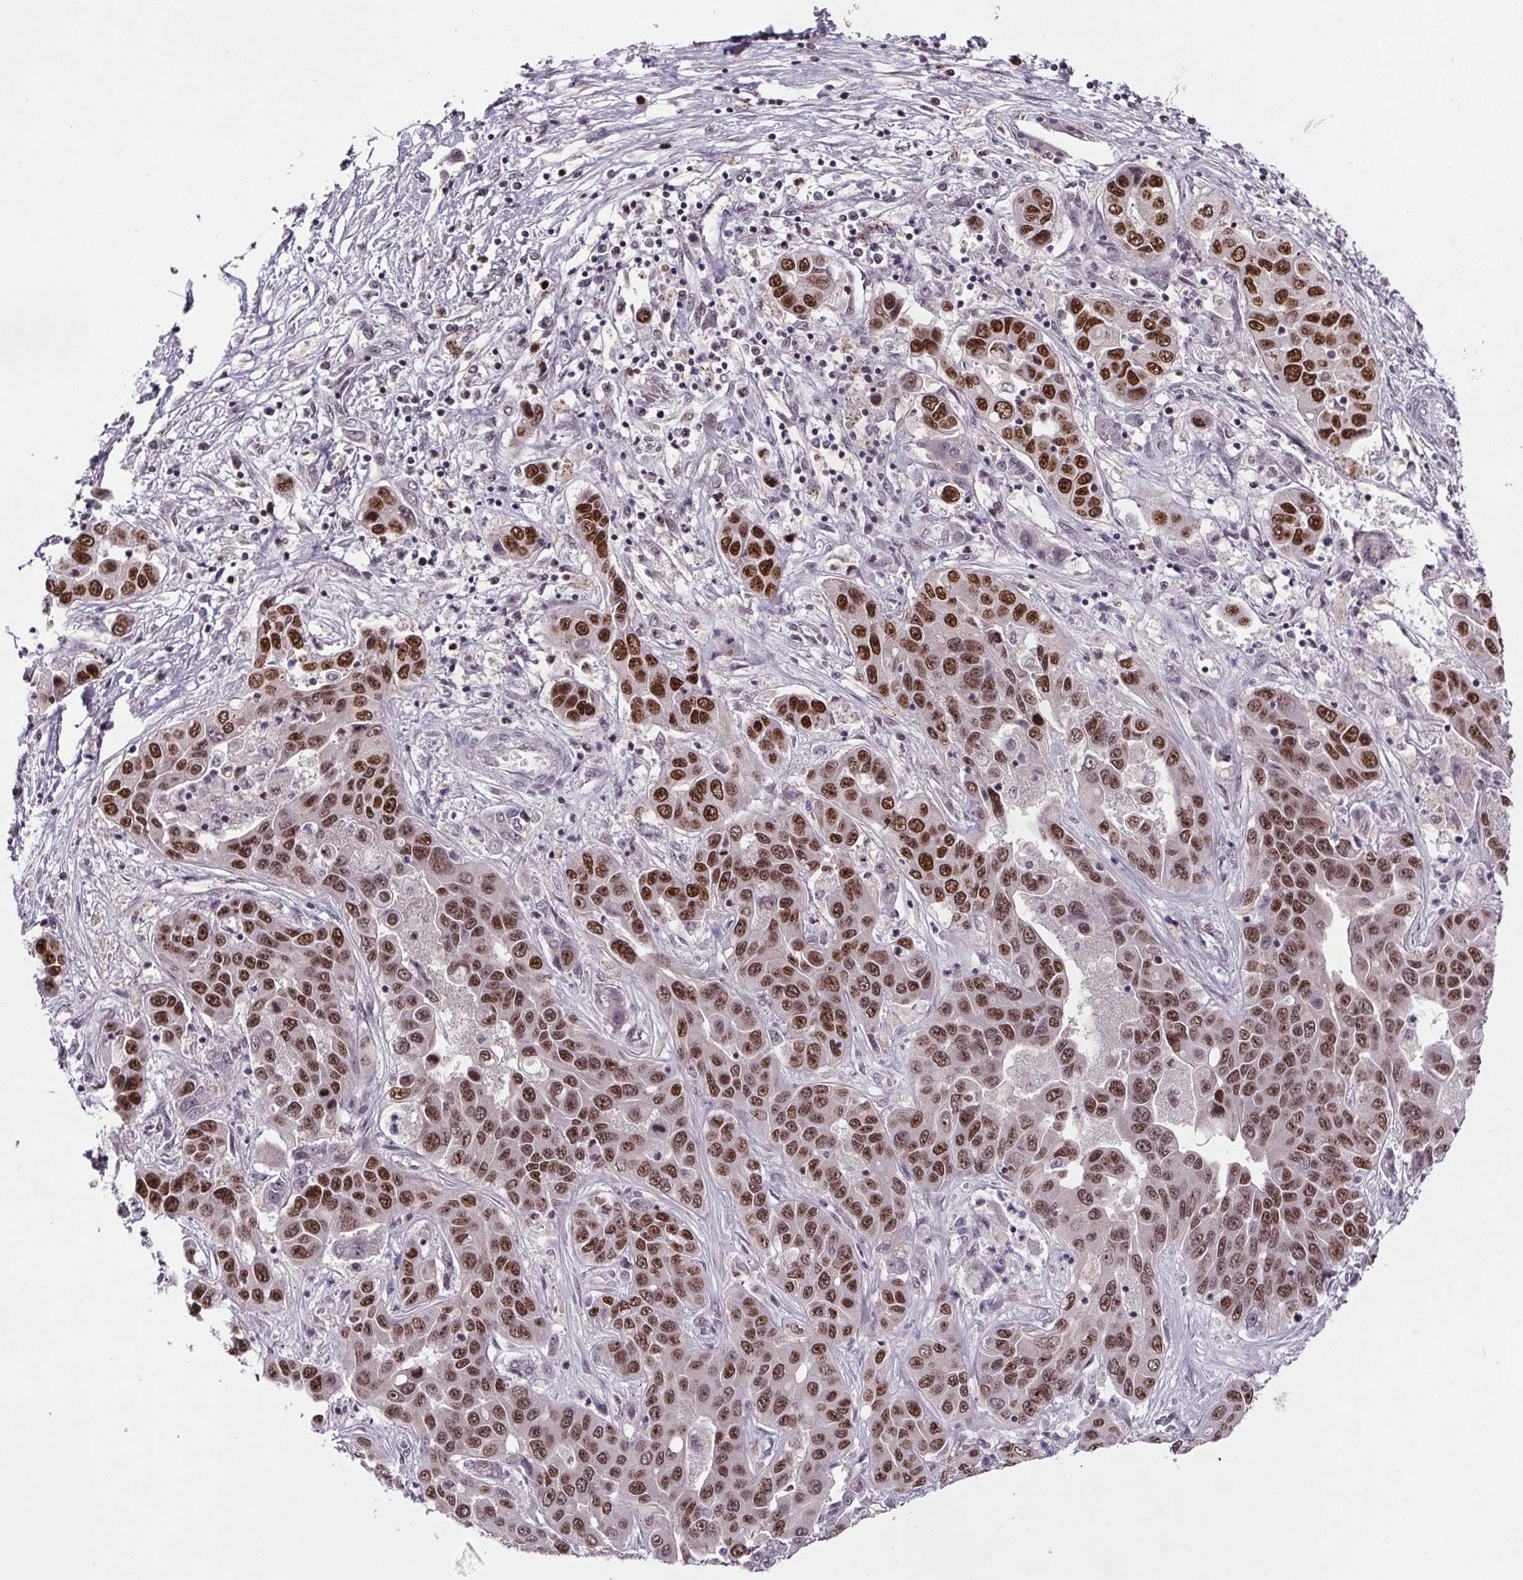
{"staining": {"intensity": "moderate", "quantity": ">75%", "location": "nuclear"}, "tissue": "liver cancer", "cell_type": "Tumor cells", "image_type": "cancer", "snomed": [{"axis": "morphology", "description": "Cholangiocarcinoma"}, {"axis": "topography", "description": "Liver"}], "caption": "Immunohistochemical staining of liver cholangiocarcinoma displays moderate nuclear protein staining in approximately >75% of tumor cells. The protein is stained brown, and the nuclei are stained in blue (DAB IHC with brightfield microscopy, high magnification).", "gene": "ATMIN", "patient": {"sex": "female", "age": 52}}